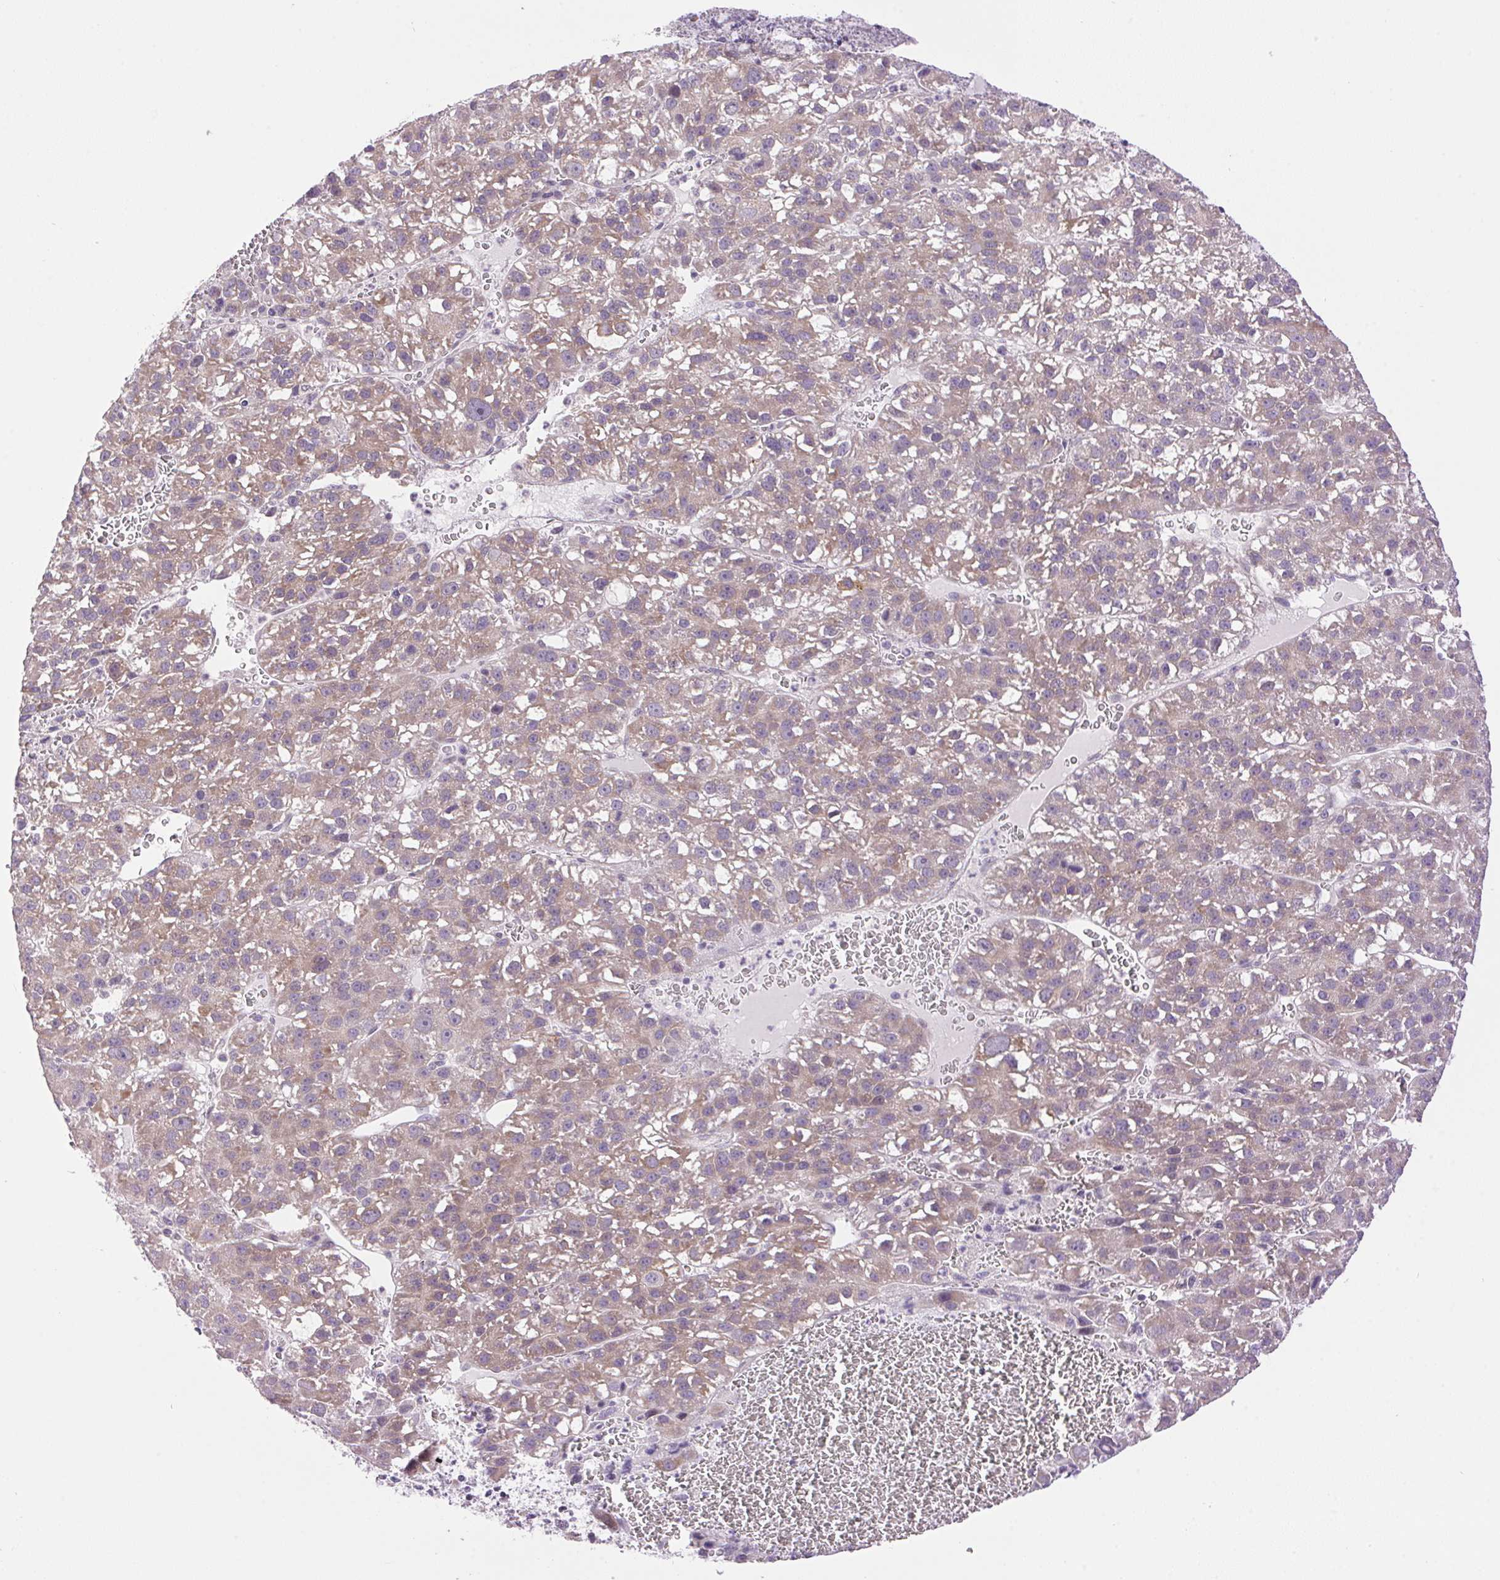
{"staining": {"intensity": "weak", "quantity": "<25%", "location": "cytoplasmic/membranous"}, "tissue": "liver cancer", "cell_type": "Tumor cells", "image_type": "cancer", "snomed": [{"axis": "morphology", "description": "Carcinoma, Hepatocellular, NOS"}, {"axis": "topography", "description": "Liver"}], "caption": "This histopathology image is of hepatocellular carcinoma (liver) stained with immunohistochemistry (IHC) to label a protein in brown with the nuclei are counter-stained blue. There is no expression in tumor cells.", "gene": "SMIM13", "patient": {"sex": "female", "age": 70}}